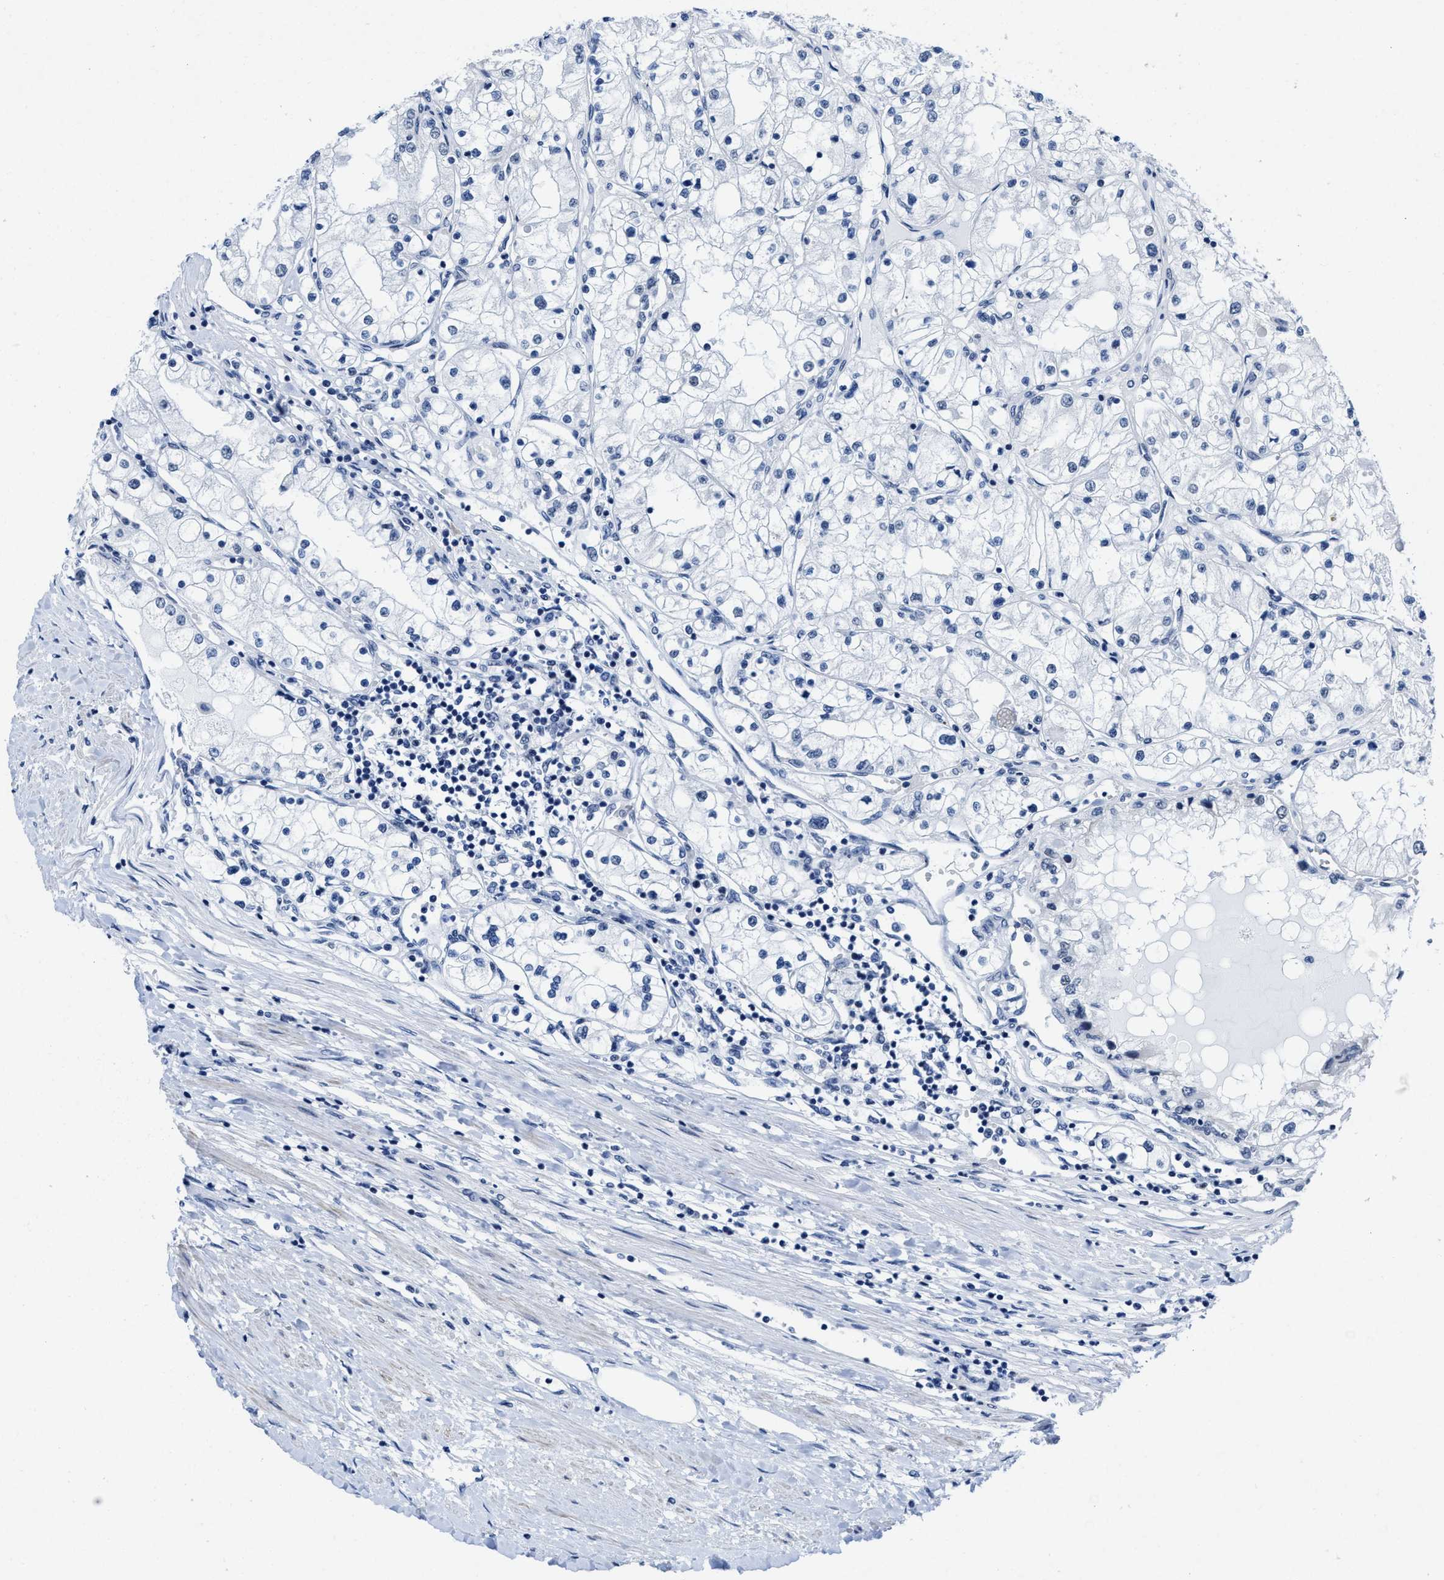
{"staining": {"intensity": "negative", "quantity": "none", "location": "none"}, "tissue": "renal cancer", "cell_type": "Tumor cells", "image_type": "cancer", "snomed": [{"axis": "morphology", "description": "Adenocarcinoma, NOS"}, {"axis": "topography", "description": "Kidney"}], "caption": "Tumor cells show no significant protein positivity in renal cancer (adenocarcinoma).", "gene": "ID3", "patient": {"sex": "male", "age": 68}}